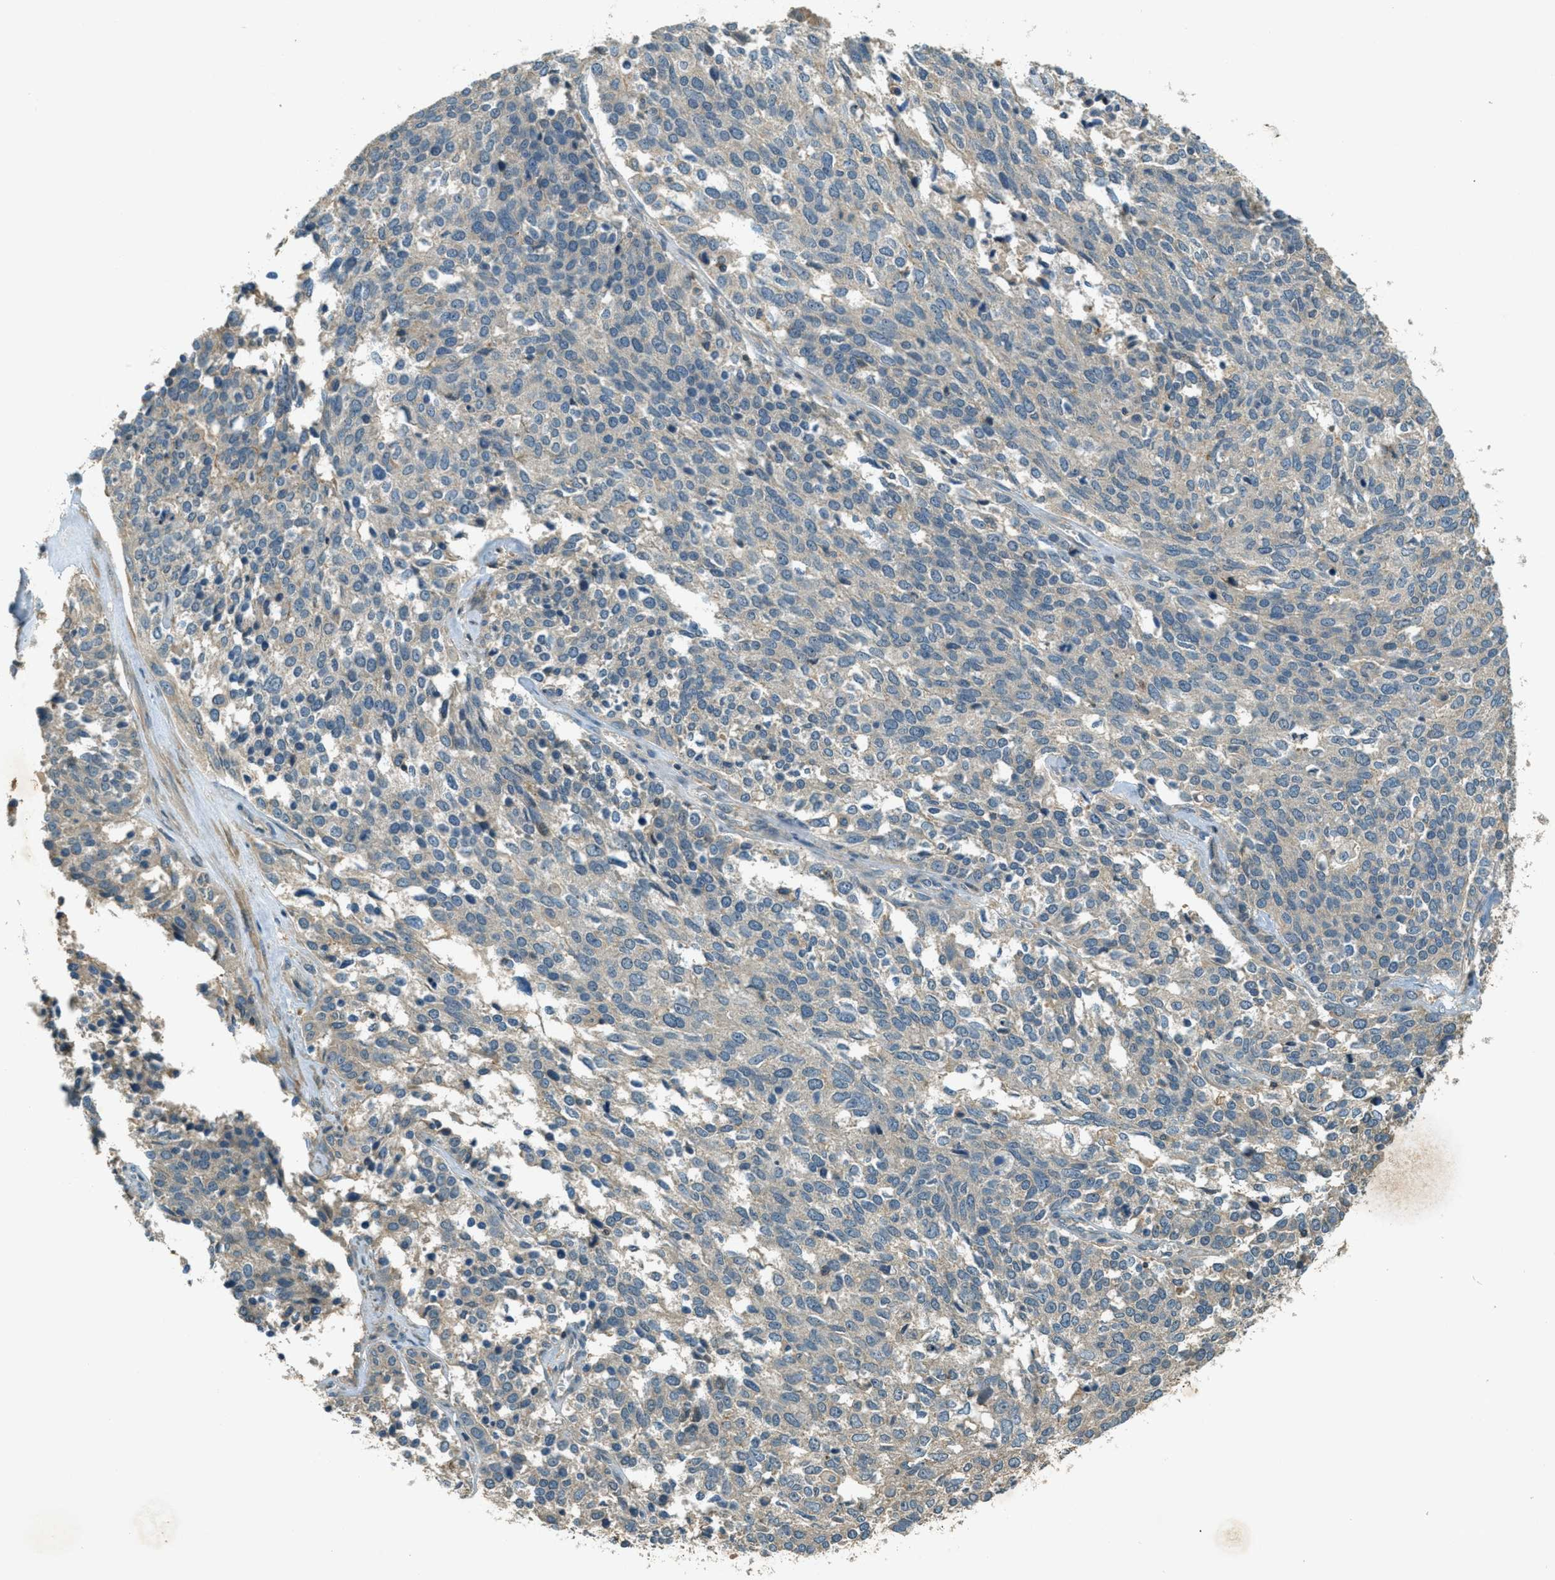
{"staining": {"intensity": "negative", "quantity": "none", "location": "none"}, "tissue": "ovarian cancer", "cell_type": "Tumor cells", "image_type": "cancer", "snomed": [{"axis": "morphology", "description": "Cystadenocarcinoma, serous, NOS"}, {"axis": "topography", "description": "Ovary"}], "caption": "This is a histopathology image of IHC staining of ovarian cancer, which shows no staining in tumor cells.", "gene": "NUDT4", "patient": {"sex": "female", "age": 44}}